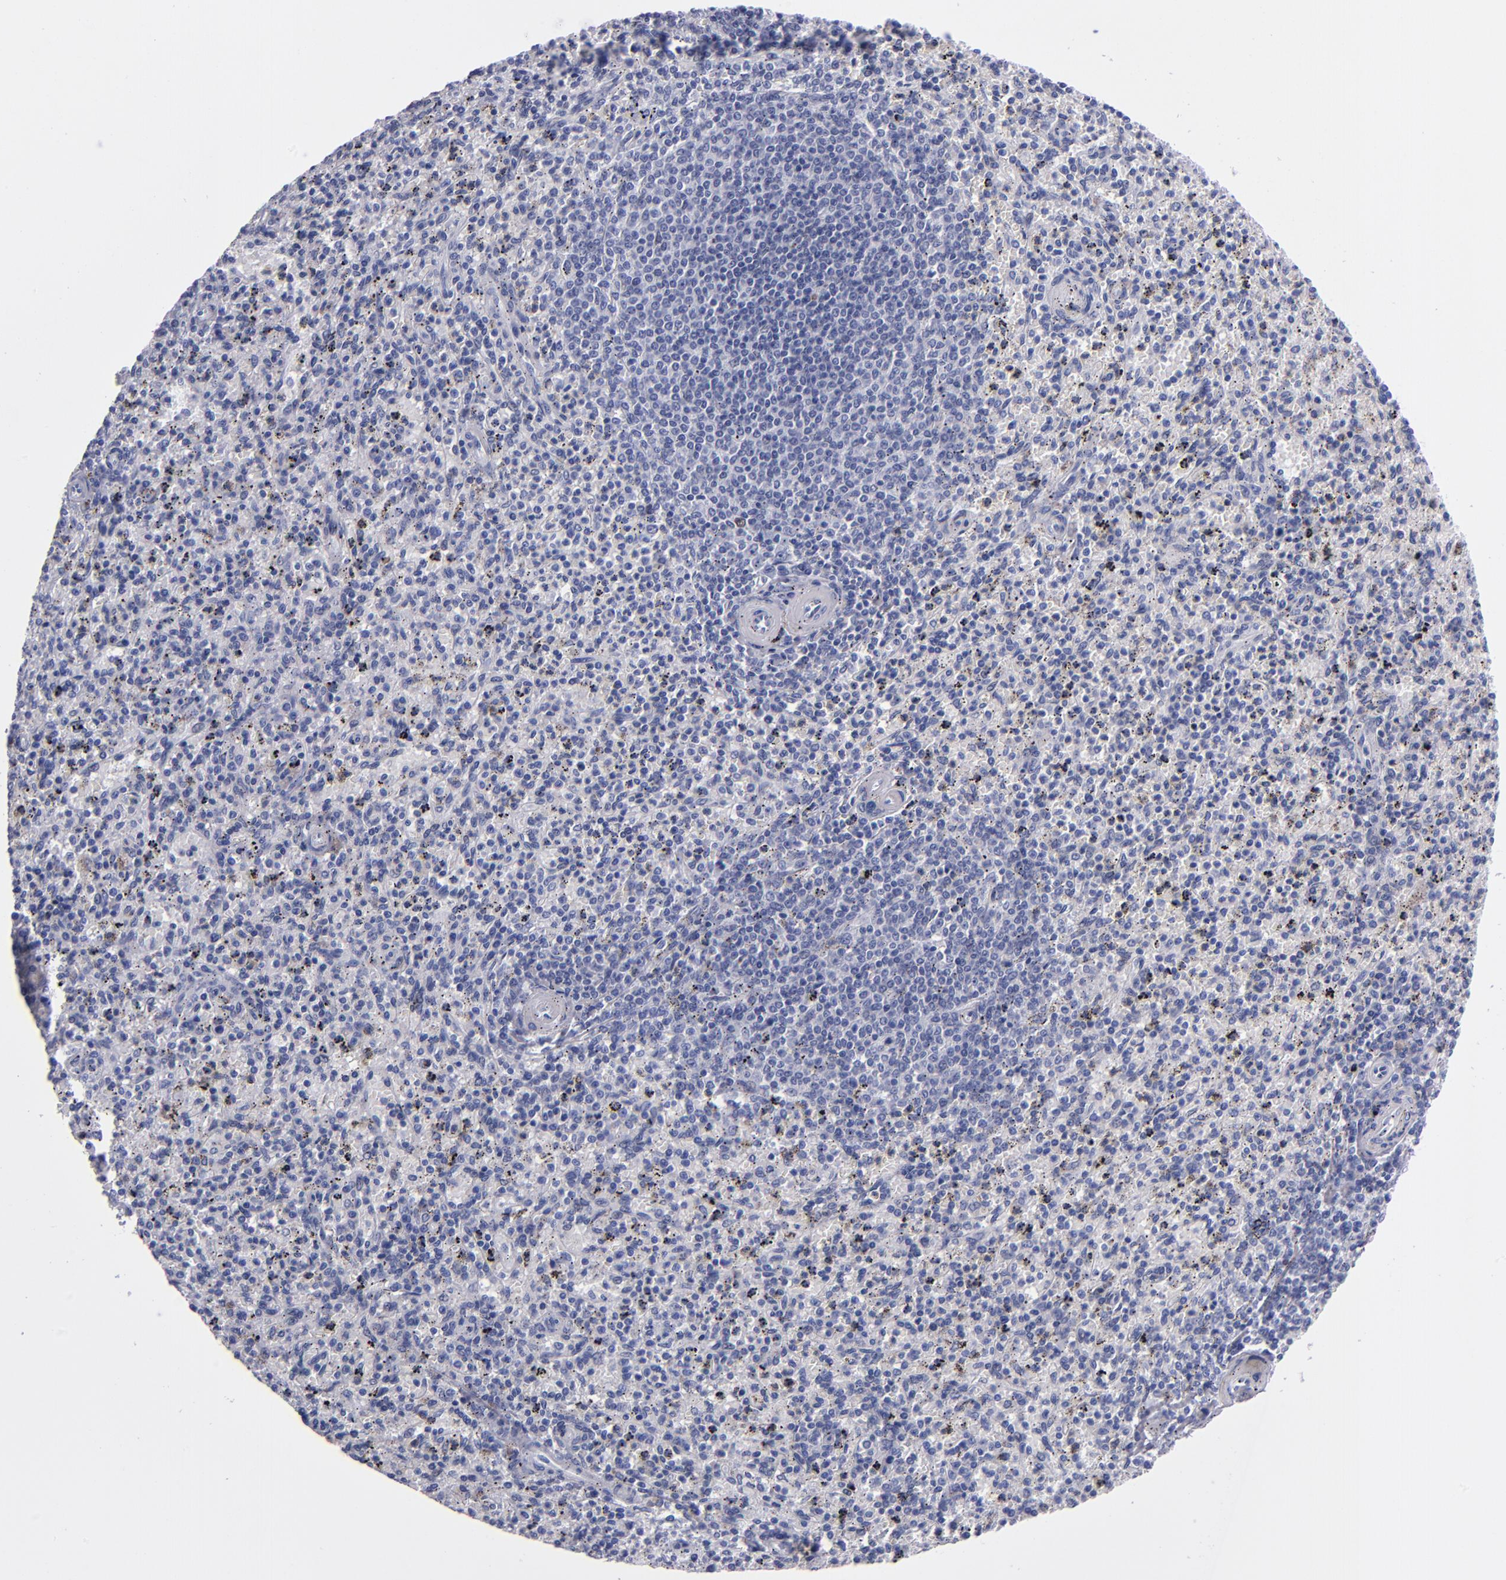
{"staining": {"intensity": "negative", "quantity": "none", "location": "none"}, "tissue": "spleen", "cell_type": "Cells in red pulp", "image_type": "normal", "snomed": [{"axis": "morphology", "description": "Normal tissue, NOS"}, {"axis": "topography", "description": "Spleen"}], "caption": "Unremarkable spleen was stained to show a protein in brown. There is no significant staining in cells in red pulp. Brightfield microscopy of IHC stained with DAB (3,3'-diaminobenzidine) (brown) and hematoxylin (blue), captured at high magnification.", "gene": "HNF1B", "patient": {"sex": "male", "age": 72}}